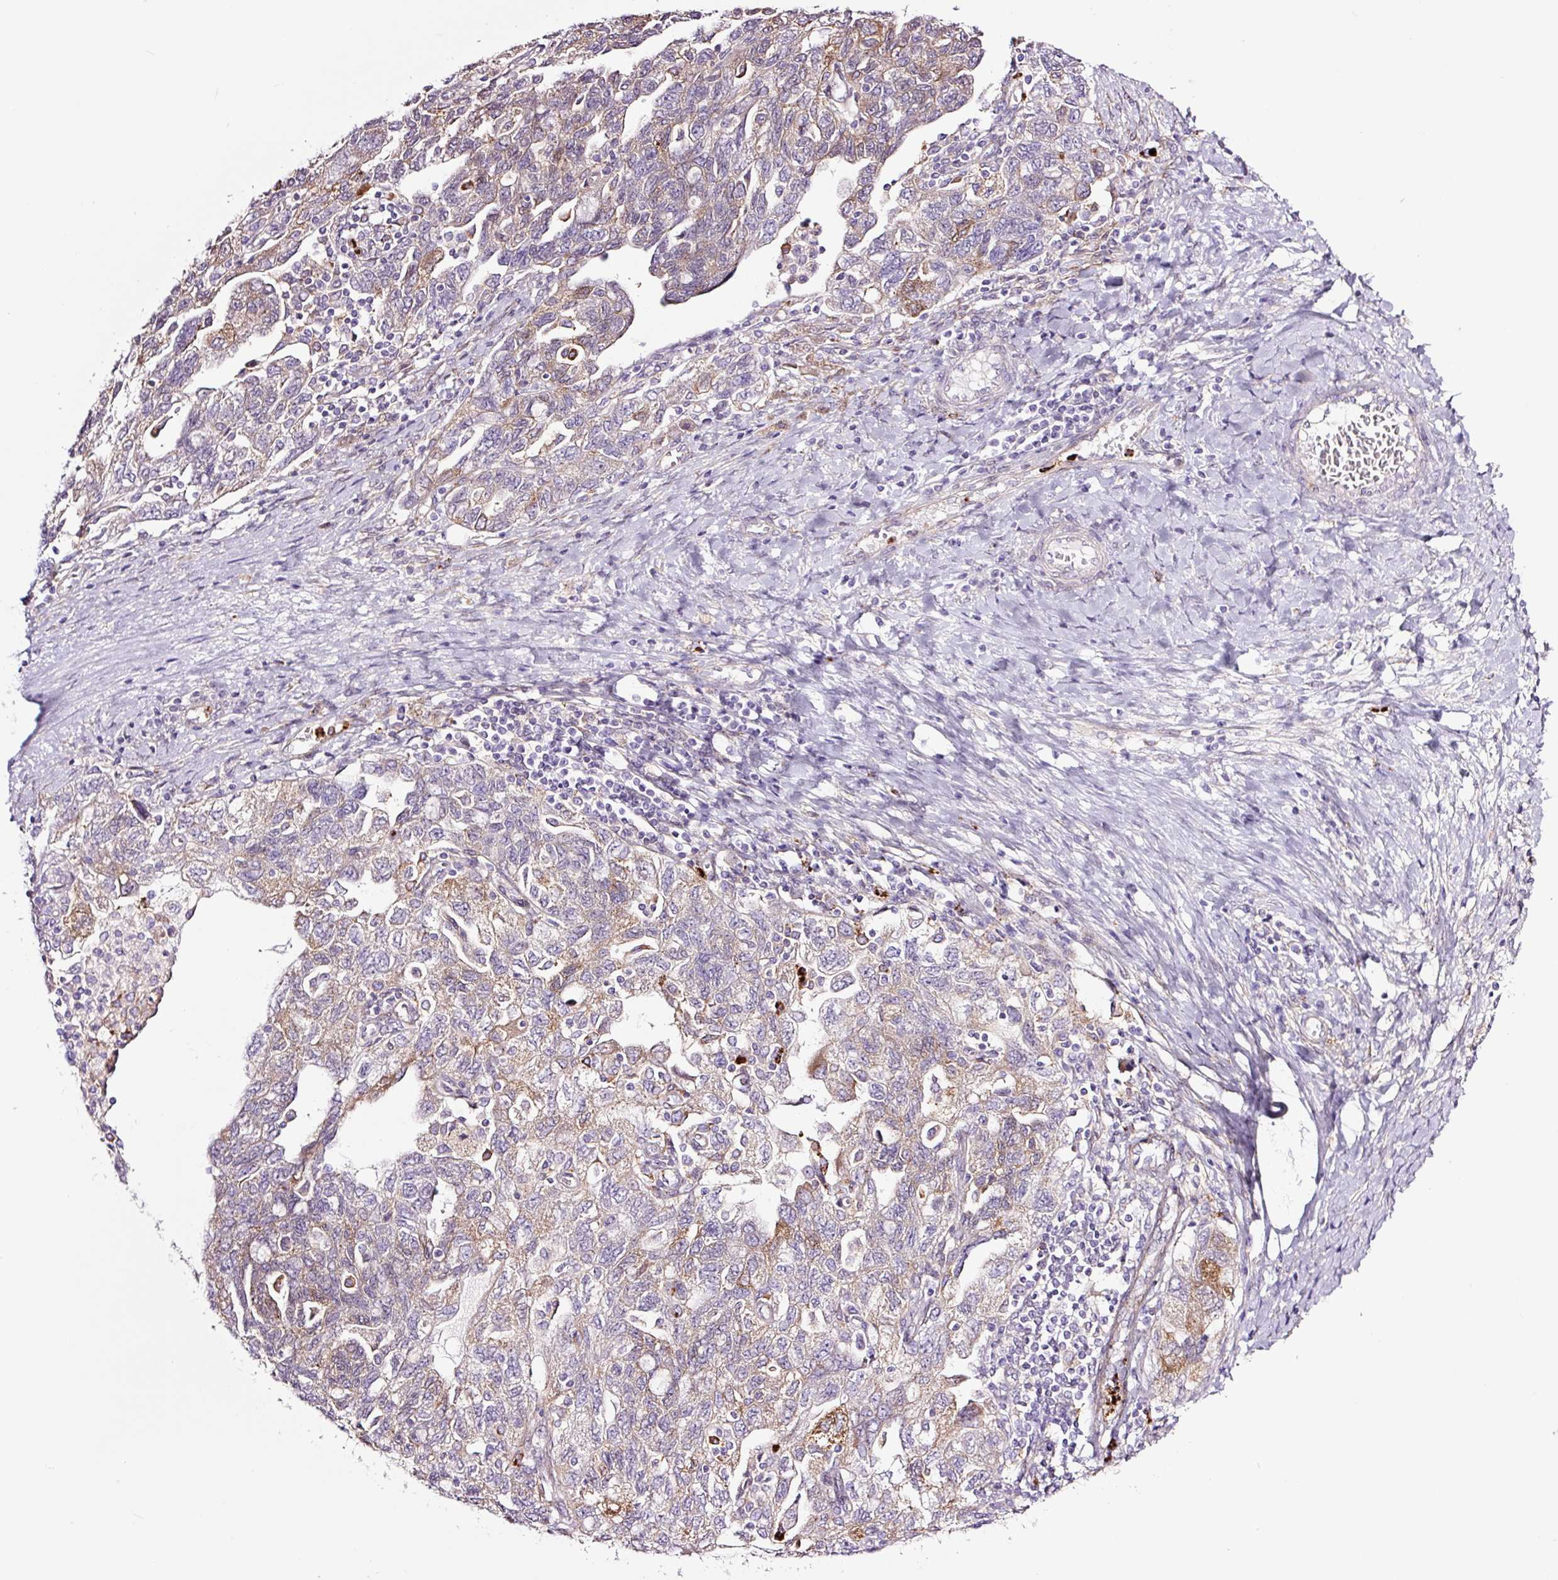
{"staining": {"intensity": "moderate", "quantity": "<25%", "location": "cytoplasmic/membranous"}, "tissue": "ovarian cancer", "cell_type": "Tumor cells", "image_type": "cancer", "snomed": [{"axis": "morphology", "description": "Carcinoma, NOS"}, {"axis": "morphology", "description": "Cystadenocarcinoma, serous, NOS"}, {"axis": "topography", "description": "Ovary"}], "caption": "Moderate cytoplasmic/membranous positivity is seen in about <25% of tumor cells in ovarian cancer.", "gene": "SH2D6", "patient": {"sex": "female", "age": 69}}